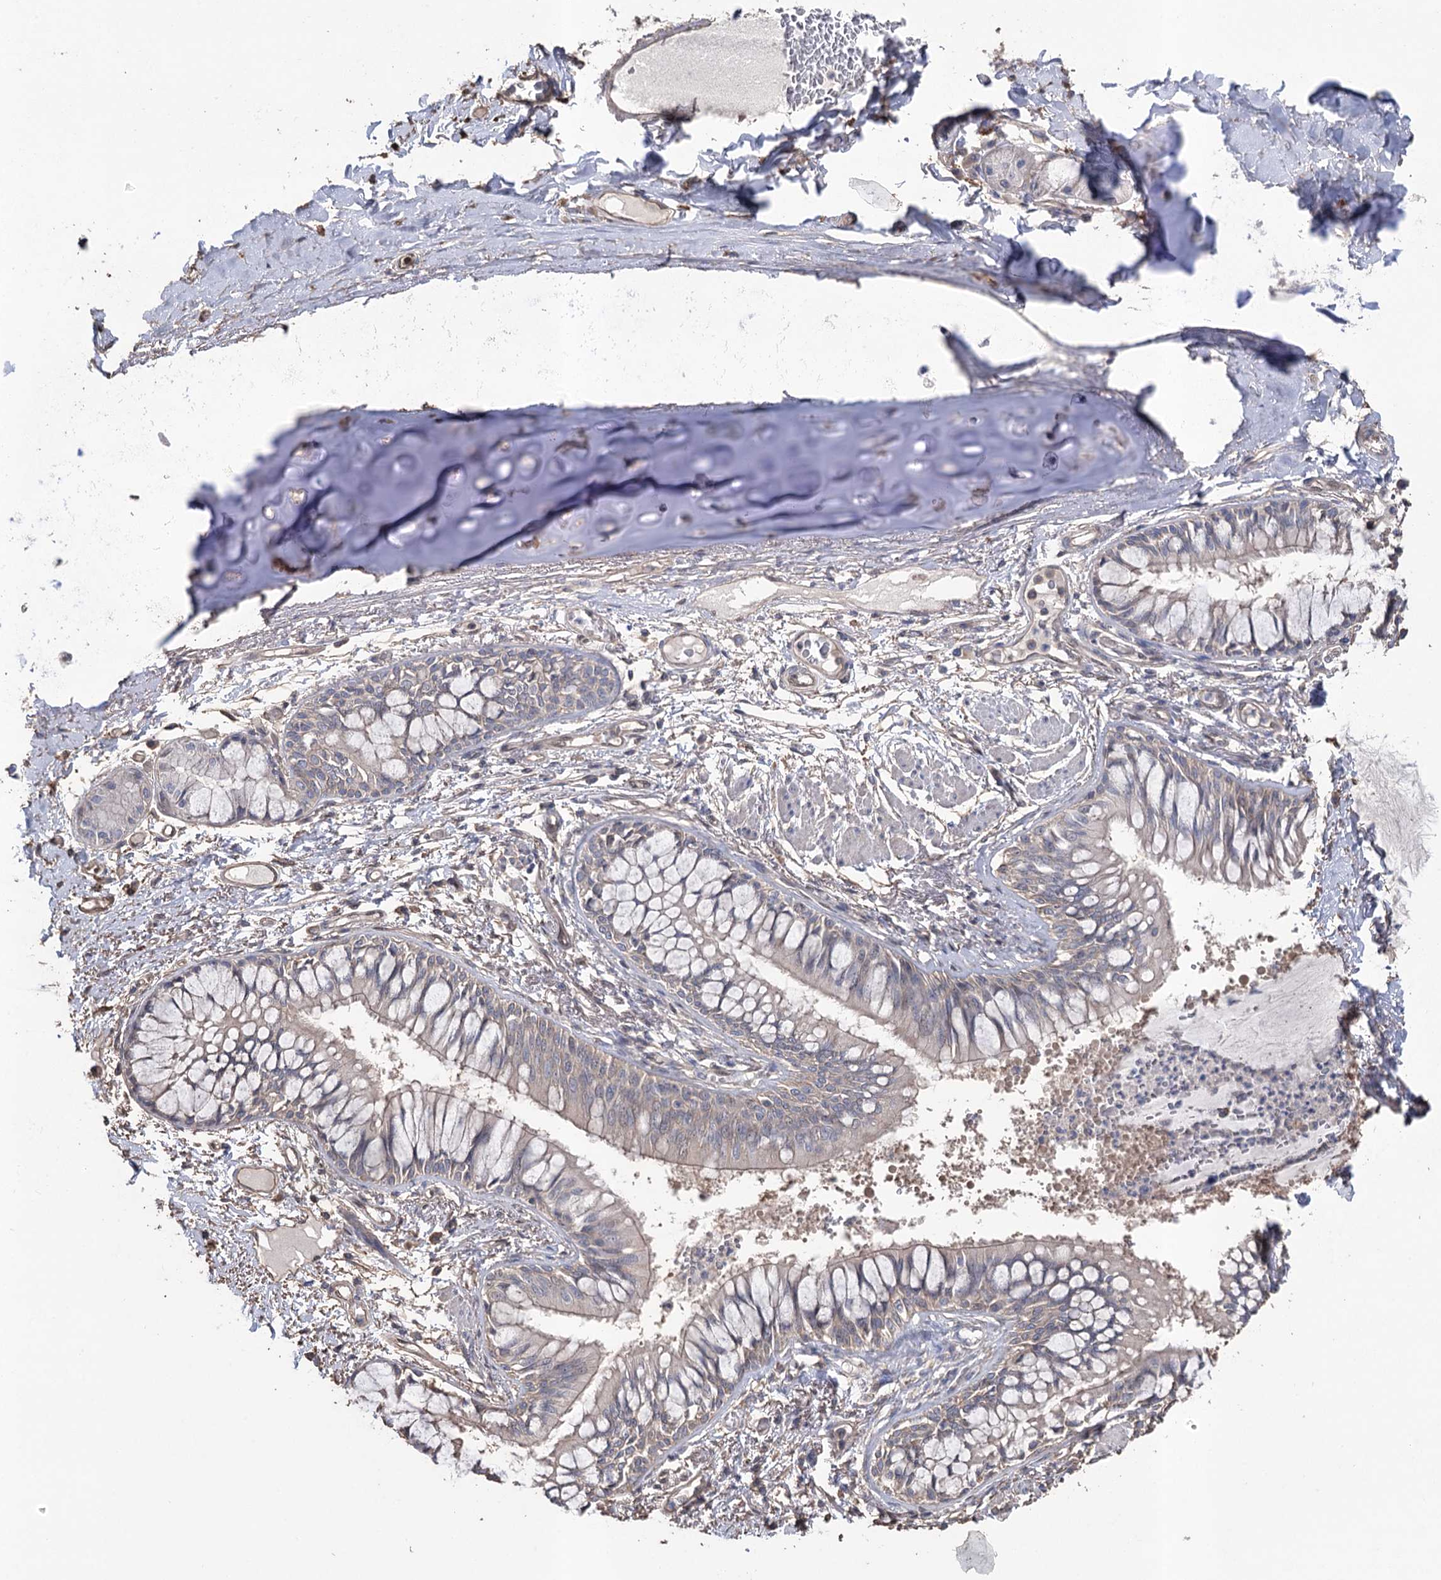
{"staining": {"intensity": "weak", "quantity": ">75%", "location": "cytoplasmic/membranous"}, "tissue": "adipose tissue", "cell_type": "Adipocytes", "image_type": "normal", "snomed": [{"axis": "morphology", "description": "Normal tissue, NOS"}, {"axis": "topography", "description": "Cartilage tissue"}, {"axis": "topography", "description": "Bronchus"}, {"axis": "topography", "description": "Lung"}, {"axis": "topography", "description": "Peripheral nerve tissue"}], "caption": "Adipose tissue stained with immunohistochemistry (IHC) displays weak cytoplasmic/membranous staining in approximately >75% of adipocytes.", "gene": "FAM13B", "patient": {"sex": "female", "age": 49}}